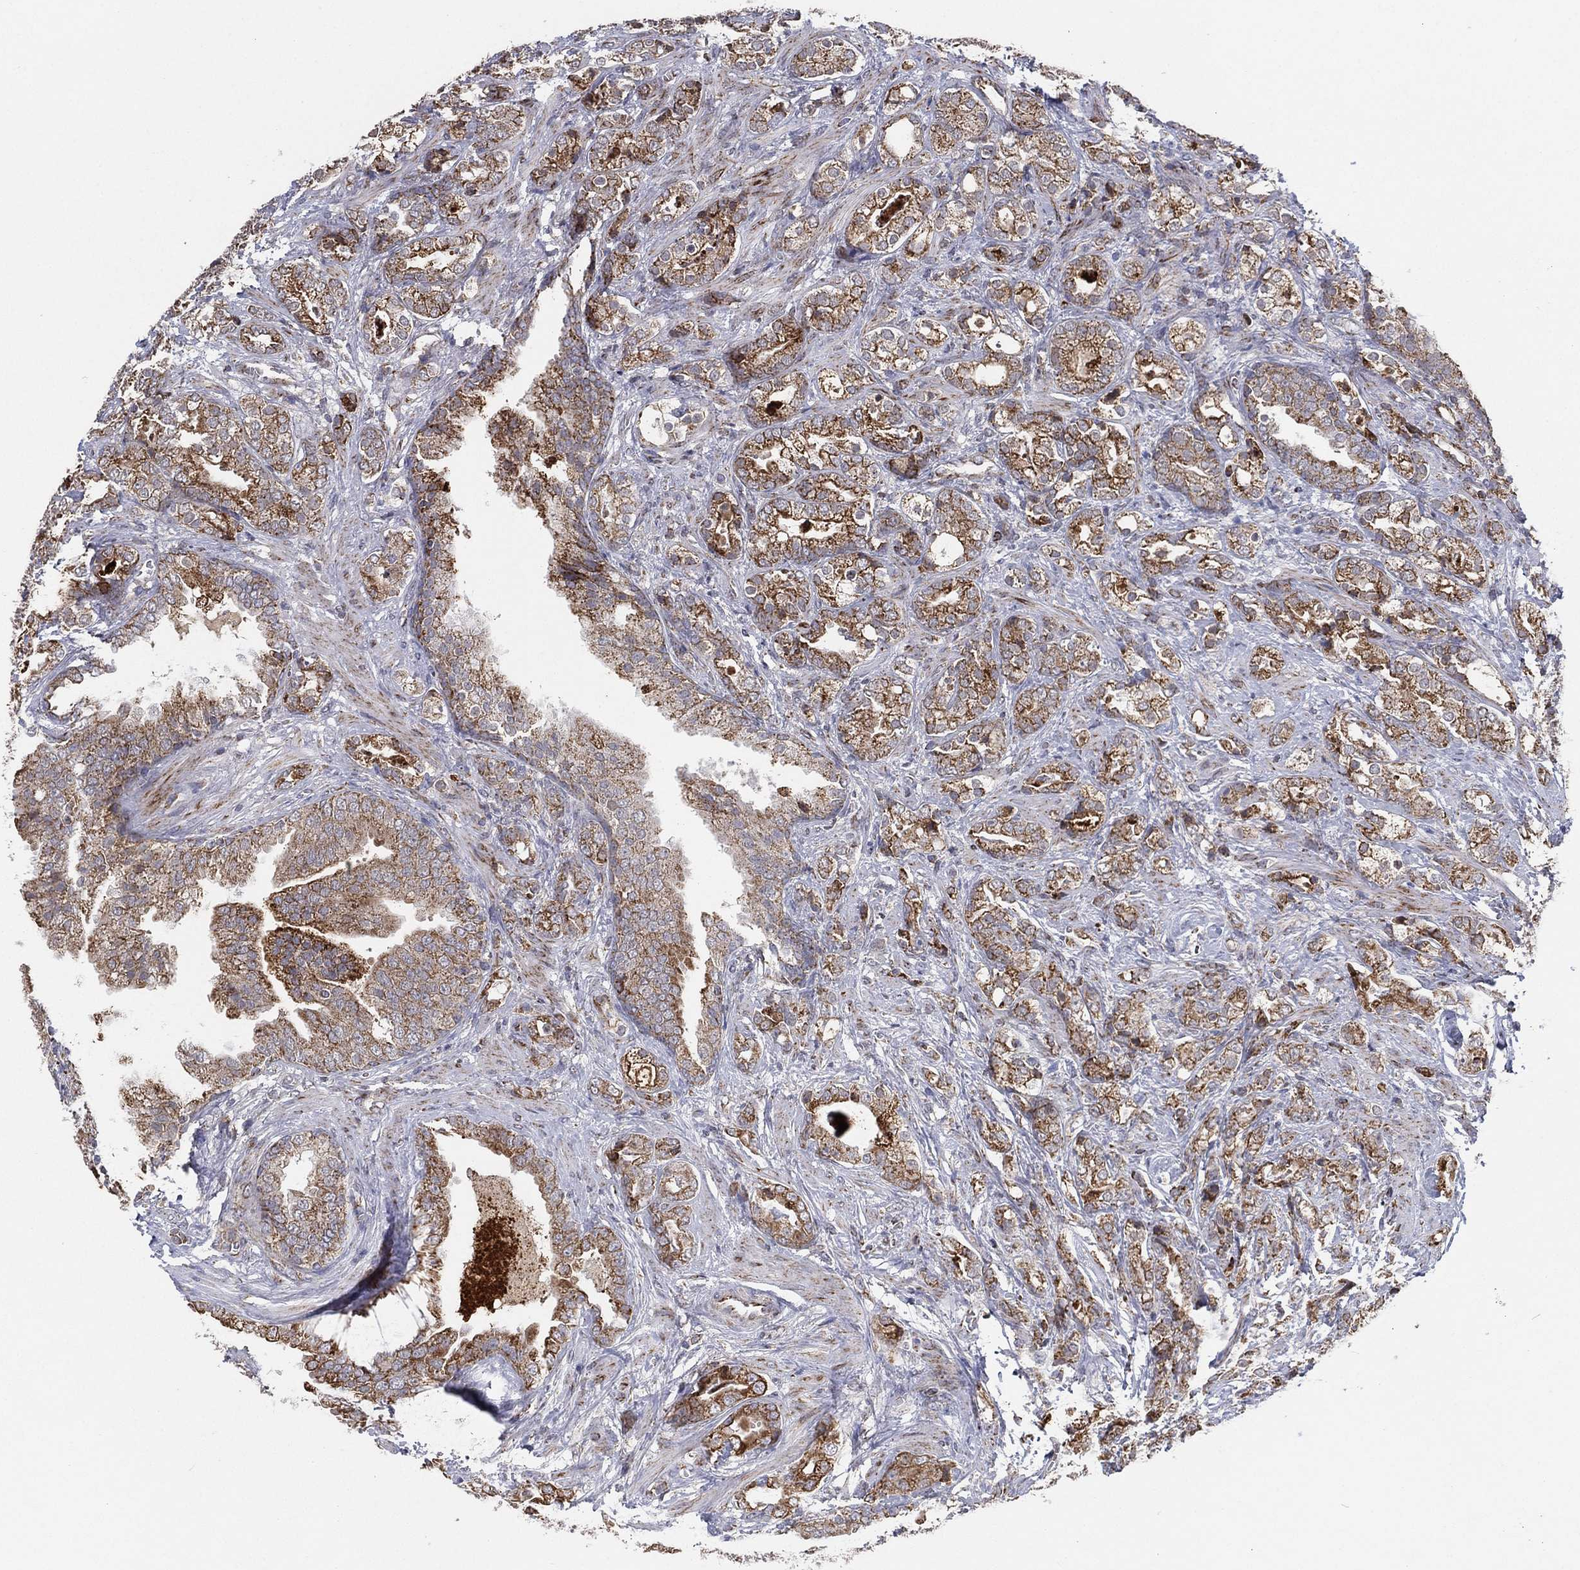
{"staining": {"intensity": "moderate", "quantity": ">75%", "location": "cytoplasmic/membranous"}, "tissue": "prostate cancer", "cell_type": "Tumor cells", "image_type": "cancer", "snomed": [{"axis": "morphology", "description": "Adenocarcinoma, NOS"}, {"axis": "topography", "description": "Prostate"}], "caption": "Prostate cancer (adenocarcinoma) tissue shows moderate cytoplasmic/membranous staining in approximately >75% of tumor cells, visualized by immunohistochemistry. (DAB = brown stain, brightfield microscopy at high magnification).", "gene": "PSMG4", "patient": {"sex": "male", "age": 57}}